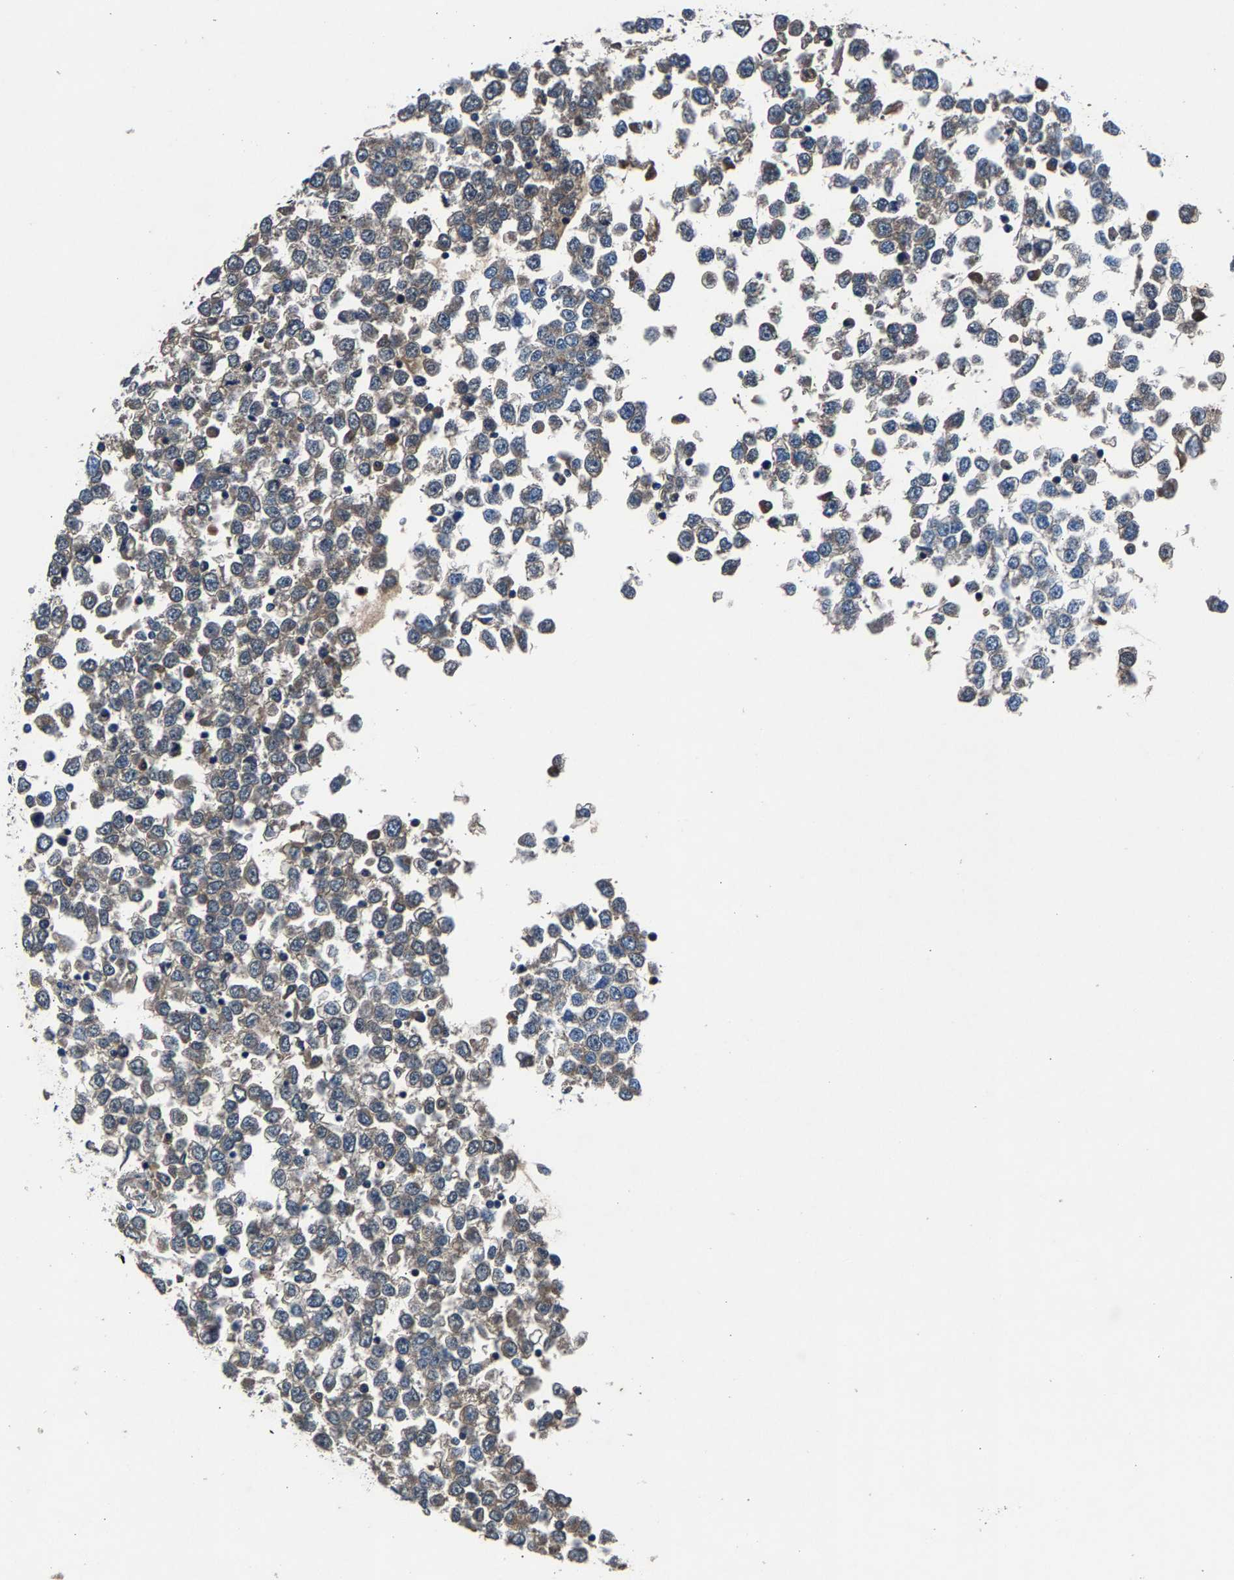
{"staining": {"intensity": "weak", "quantity": ">75%", "location": "cytoplasmic/membranous"}, "tissue": "testis cancer", "cell_type": "Tumor cells", "image_type": "cancer", "snomed": [{"axis": "morphology", "description": "Seminoma, NOS"}, {"axis": "topography", "description": "Testis"}], "caption": "Seminoma (testis) stained with a brown dye displays weak cytoplasmic/membranous positive positivity in approximately >75% of tumor cells.", "gene": "PRXL2C", "patient": {"sex": "male", "age": 65}}